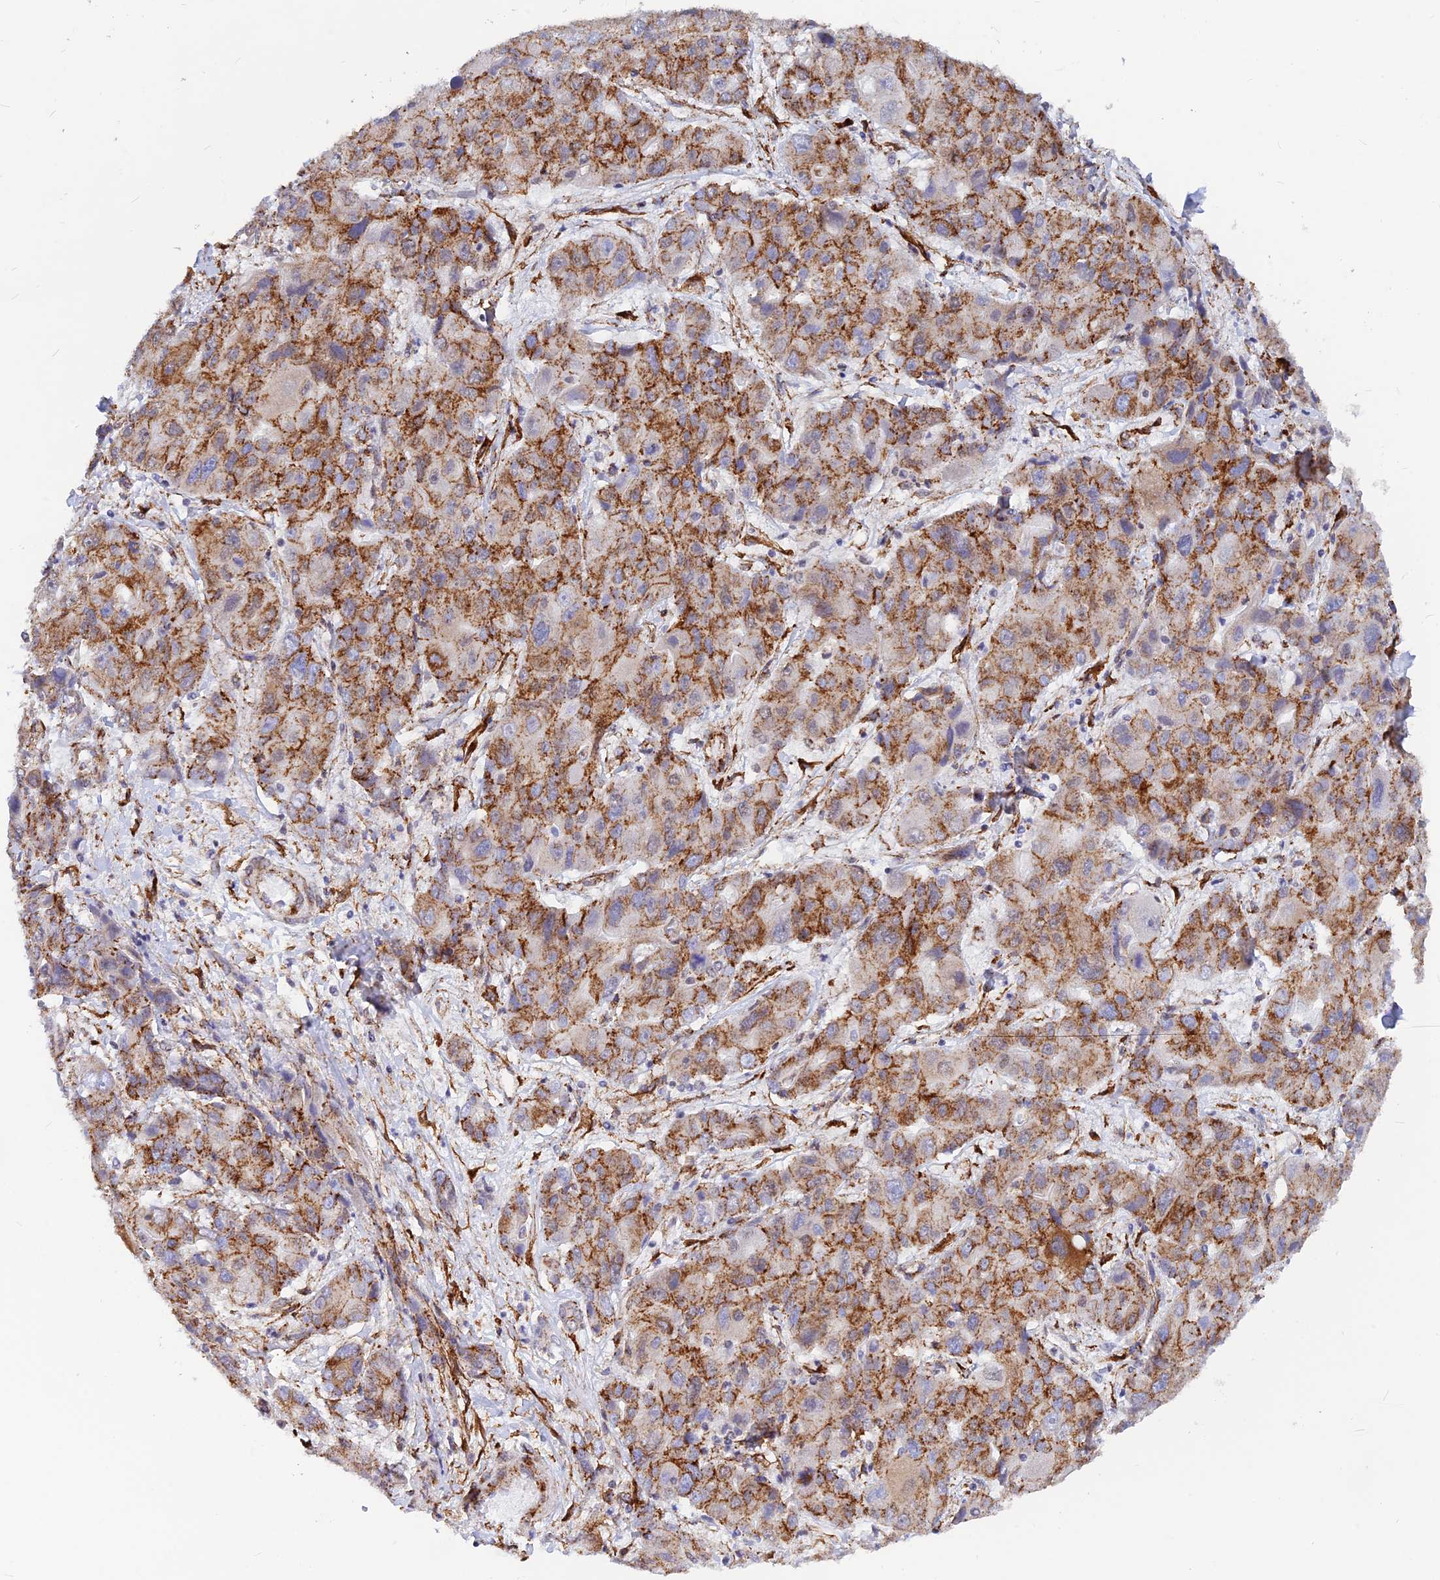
{"staining": {"intensity": "moderate", "quantity": ">75%", "location": "cytoplasmic/membranous"}, "tissue": "liver cancer", "cell_type": "Tumor cells", "image_type": "cancer", "snomed": [{"axis": "morphology", "description": "Cholangiocarcinoma"}, {"axis": "topography", "description": "Liver"}], "caption": "This micrograph shows immunohistochemistry (IHC) staining of human liver cancer (cholangiocarcinoma), with medium moderate cytoplasmic/membranous expression in about >75% of tumor cells.", "gene": "VSTM2L", "patient": {"sex": "male", "age": 67}}